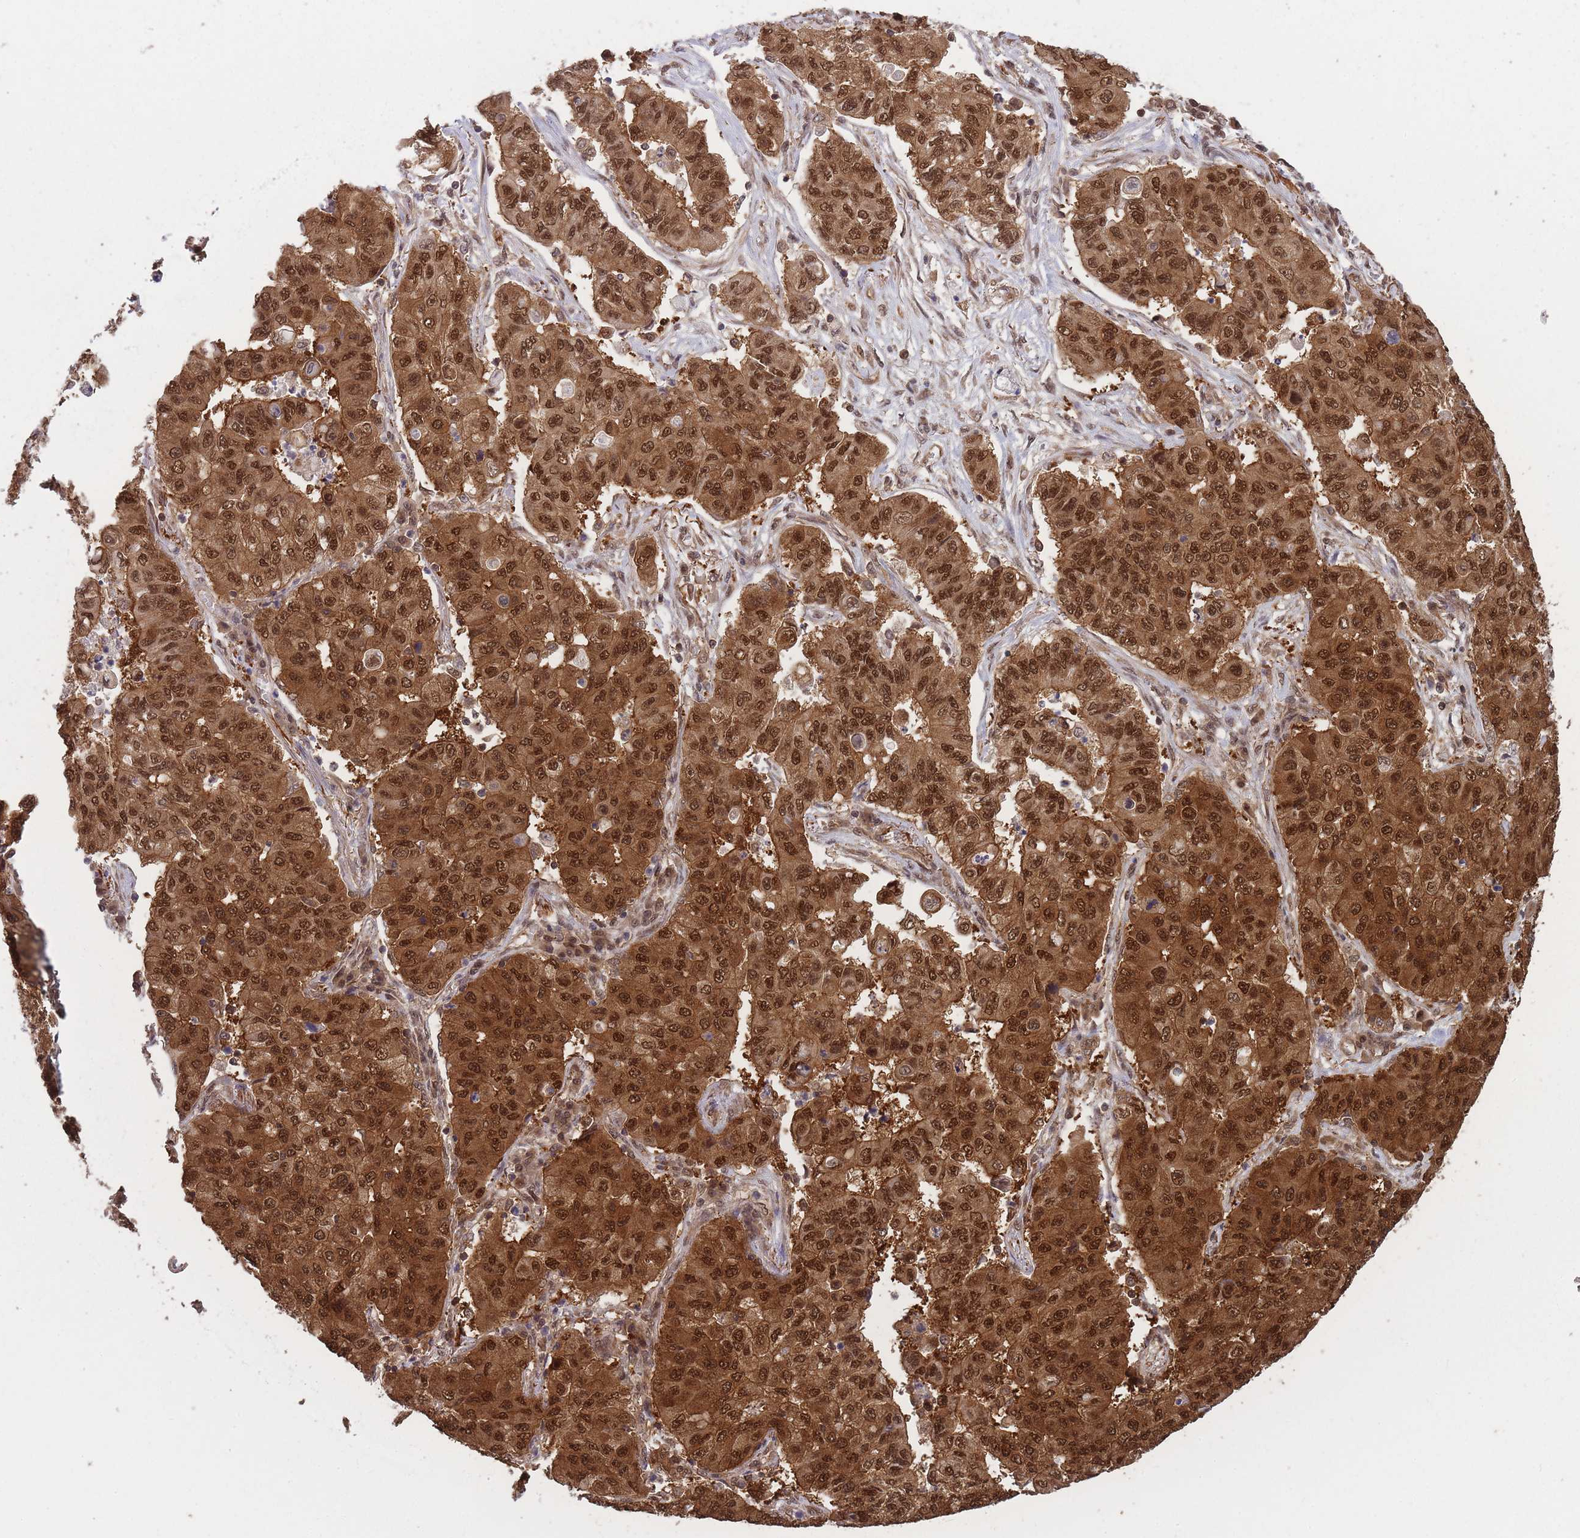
{"staining": {"intensity": "strong", "quantity": ">75%", "location": "cytoplasmic/membranous,nuclear"}, "tissue": "lung cancer", "cell_type": "Tumor cells", "image_type": "cancer", "snomed": [{"axis": "morphology", "description": "Squamous cell carcinoma, NOS"}, {"axis": "topography", "description": "Lung"}], "caption": "Protein expression analysis of lung squamous cell carcinoma displays strong cytoplasmic/membranous and nuclear expression in approximately >75% of tumor cells.", "gene": "PPP6R3", "patient": {"sex": "male", "age": 74}}